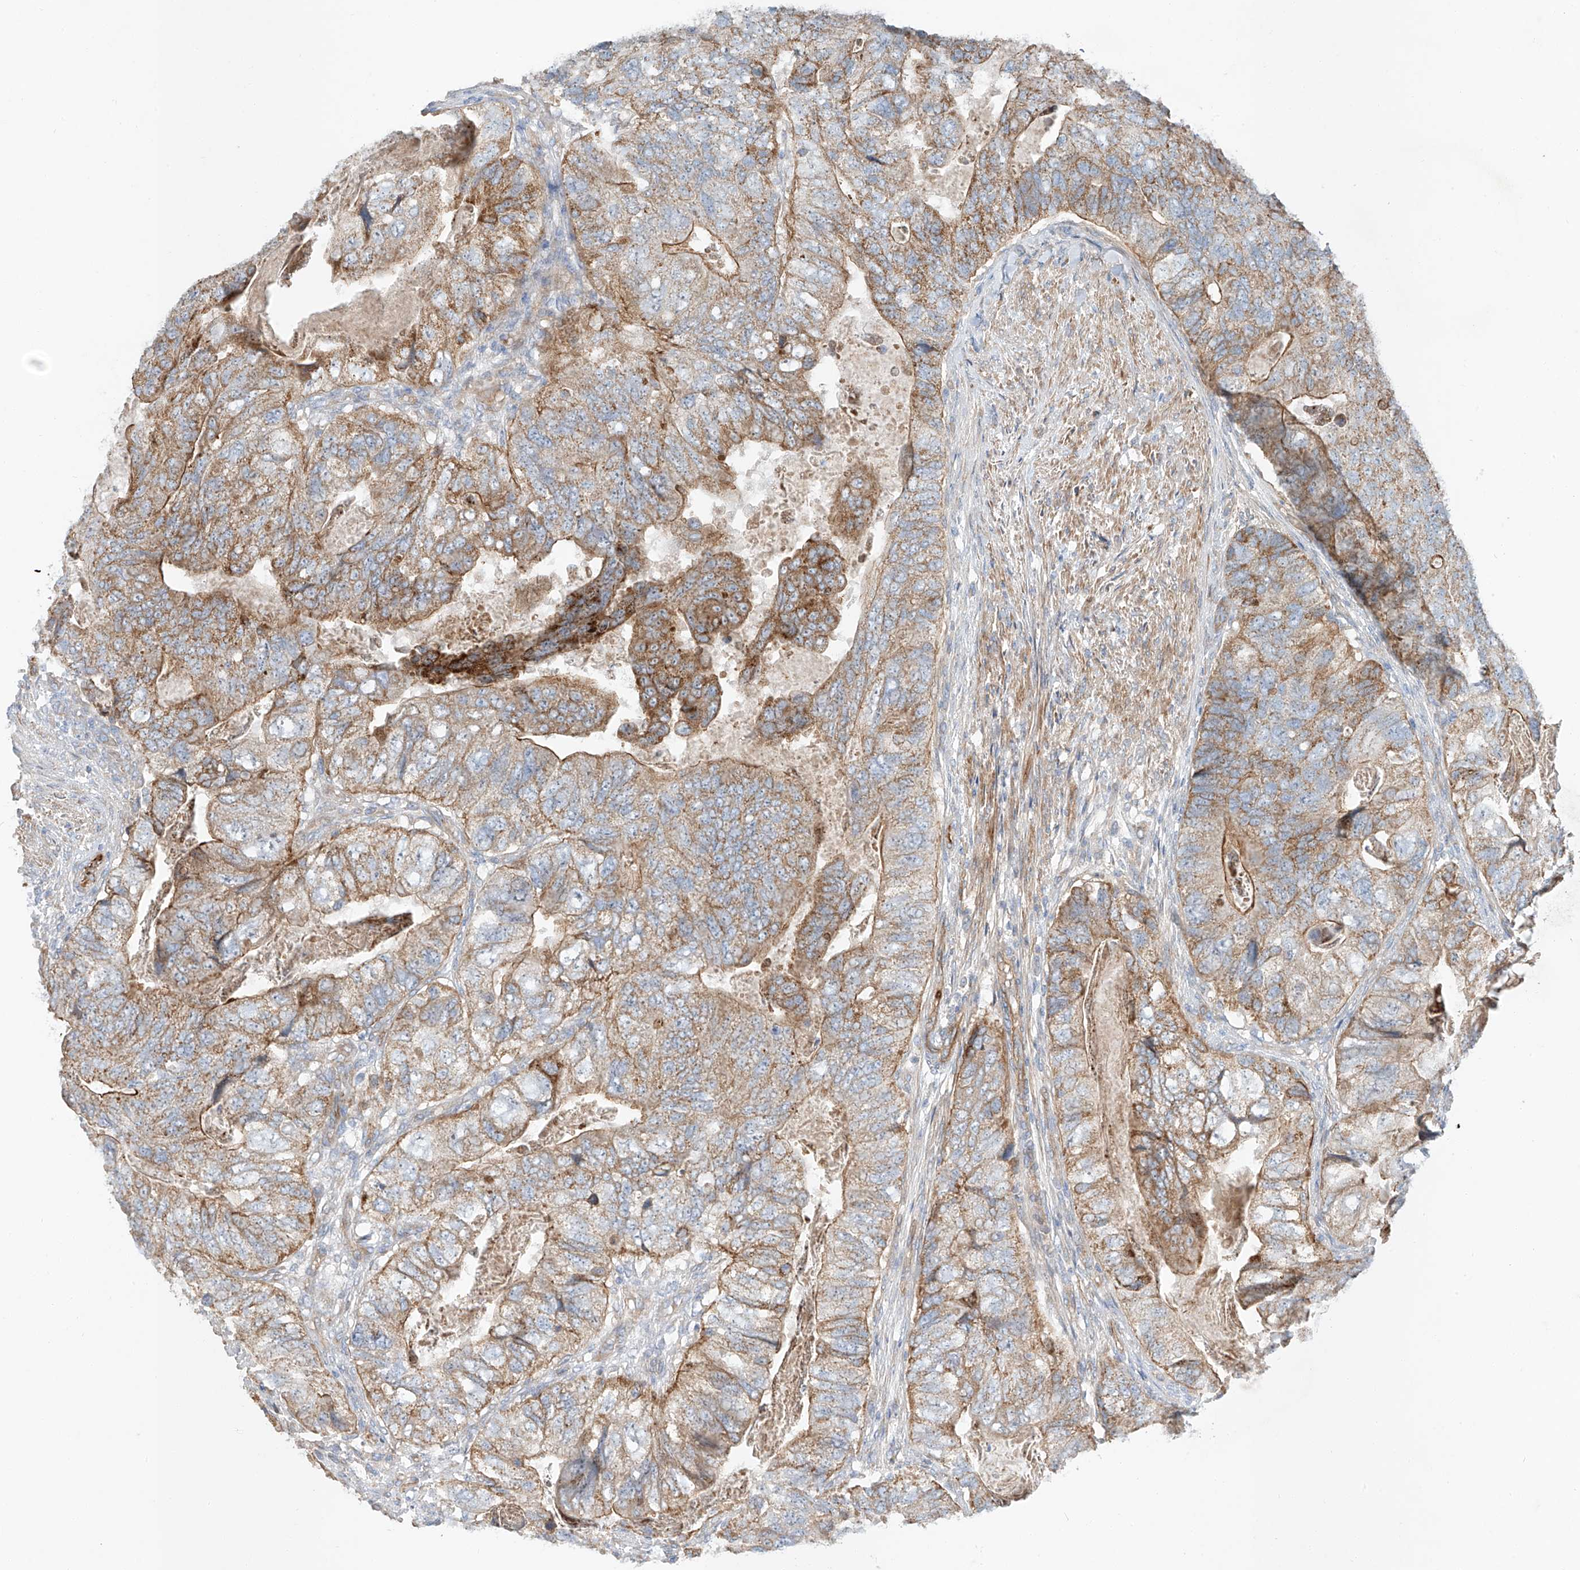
{"staining": {"intensity": "moderate", "quantity": ">75%", "location": "cytoplasmic/membranous"}, "tissue": "colorectal cancer", "cell_type": "Tumor cells", "image_type": "cancer", "snomed": [{"axis": "morphology", "description": "Adenocarcinoma, NOS"}, {"axis": "topography", "description": "Rectum"}], "caption": "Immunohistochemistry (IHC) (DAB) staining of colorectal adenocarcinoma shows moderate cytoplasmic/membranous protein positivity in about >75% of tumor cells.", "gene": "AJM1", "patient": {"sex": "male", "age": 63}}